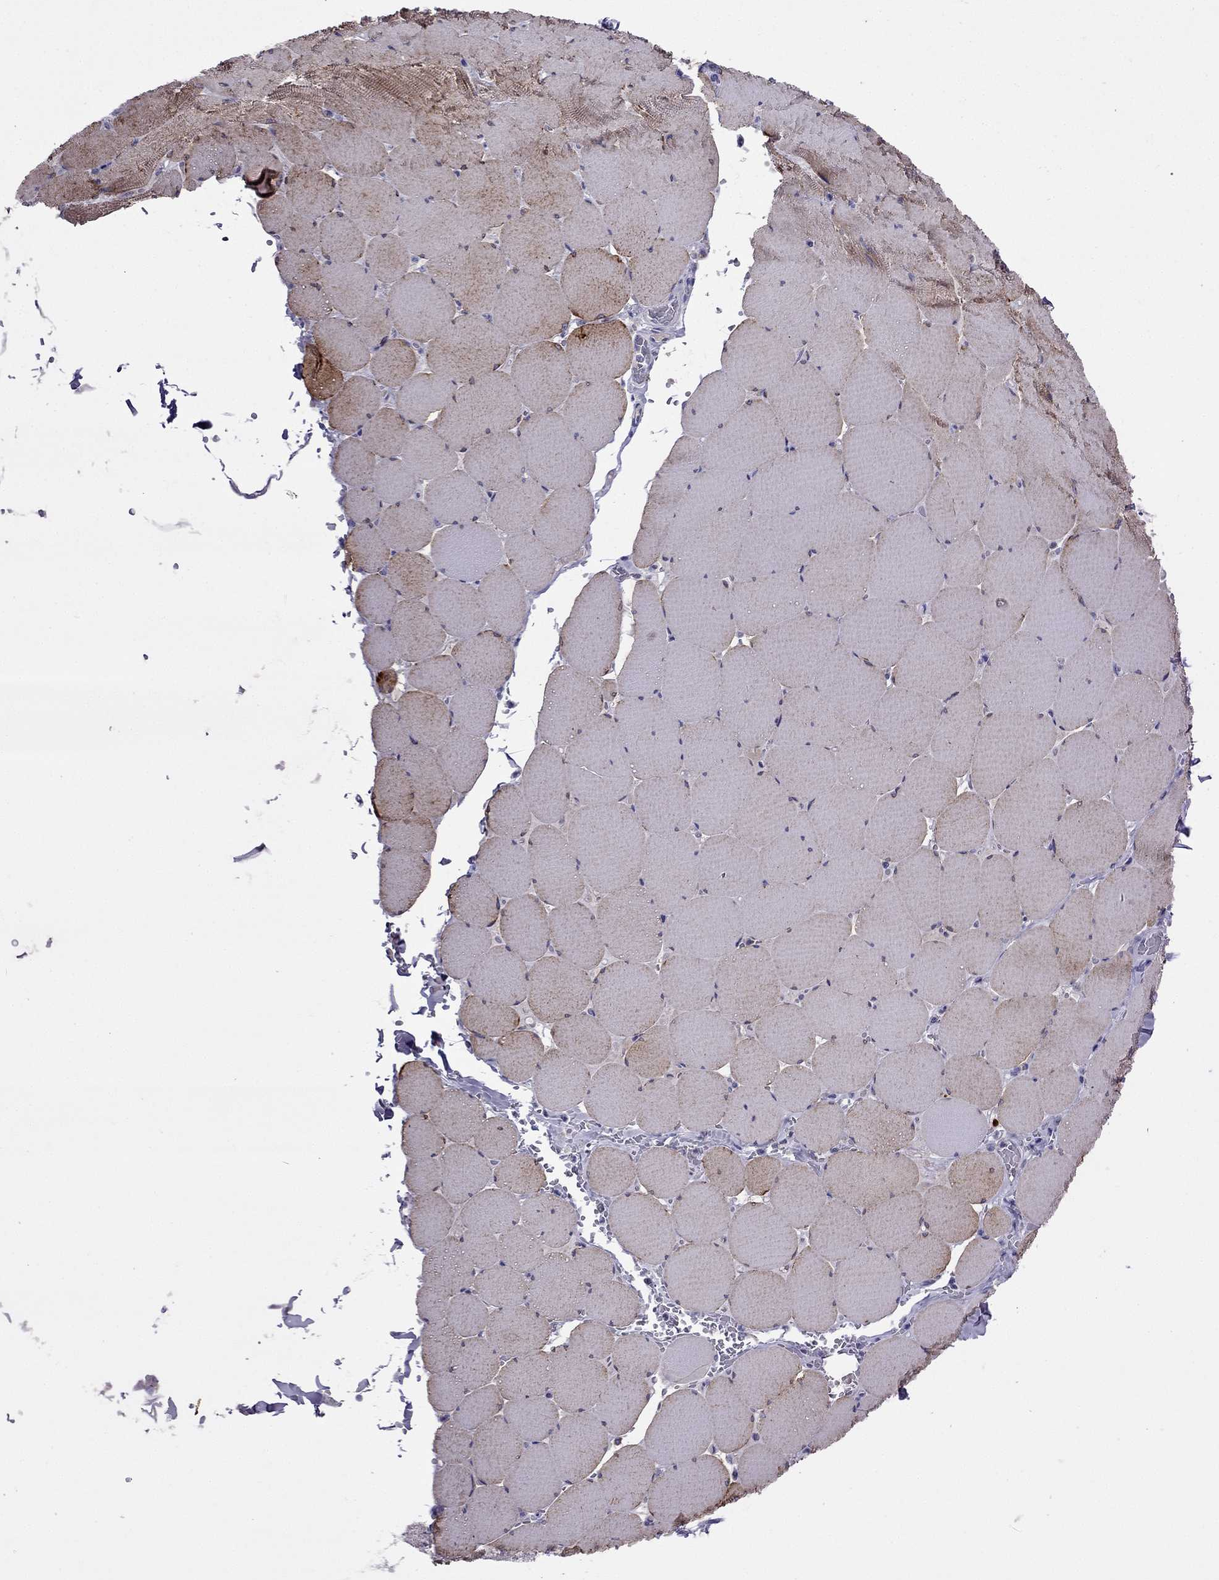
{"staining": {"intensity": "moderate", "quantity": "<25%", "location": "cytoplasmic/membranous"}, "tissue": "skeletal muscle", "cell_type": "Myocytes", "image_type": "normal", "snomed": [{"axis": "morphology", "description": "Normal tissue, NOS"}, {"axis": "morphology", "description": "Malignant melanoma, Metastatic site"}, {"axis": "topography", "description": "Skeletal muscle"}], "caption": "This image exhibits immunohistochemistry (IHC) staining of normal human skeletal muscle, with low moderate cytoplasmic/membranous expression in approximately <25% of myocytes.", "gene": "DSC1", "patient": {"sex": "male", "age": 50}}